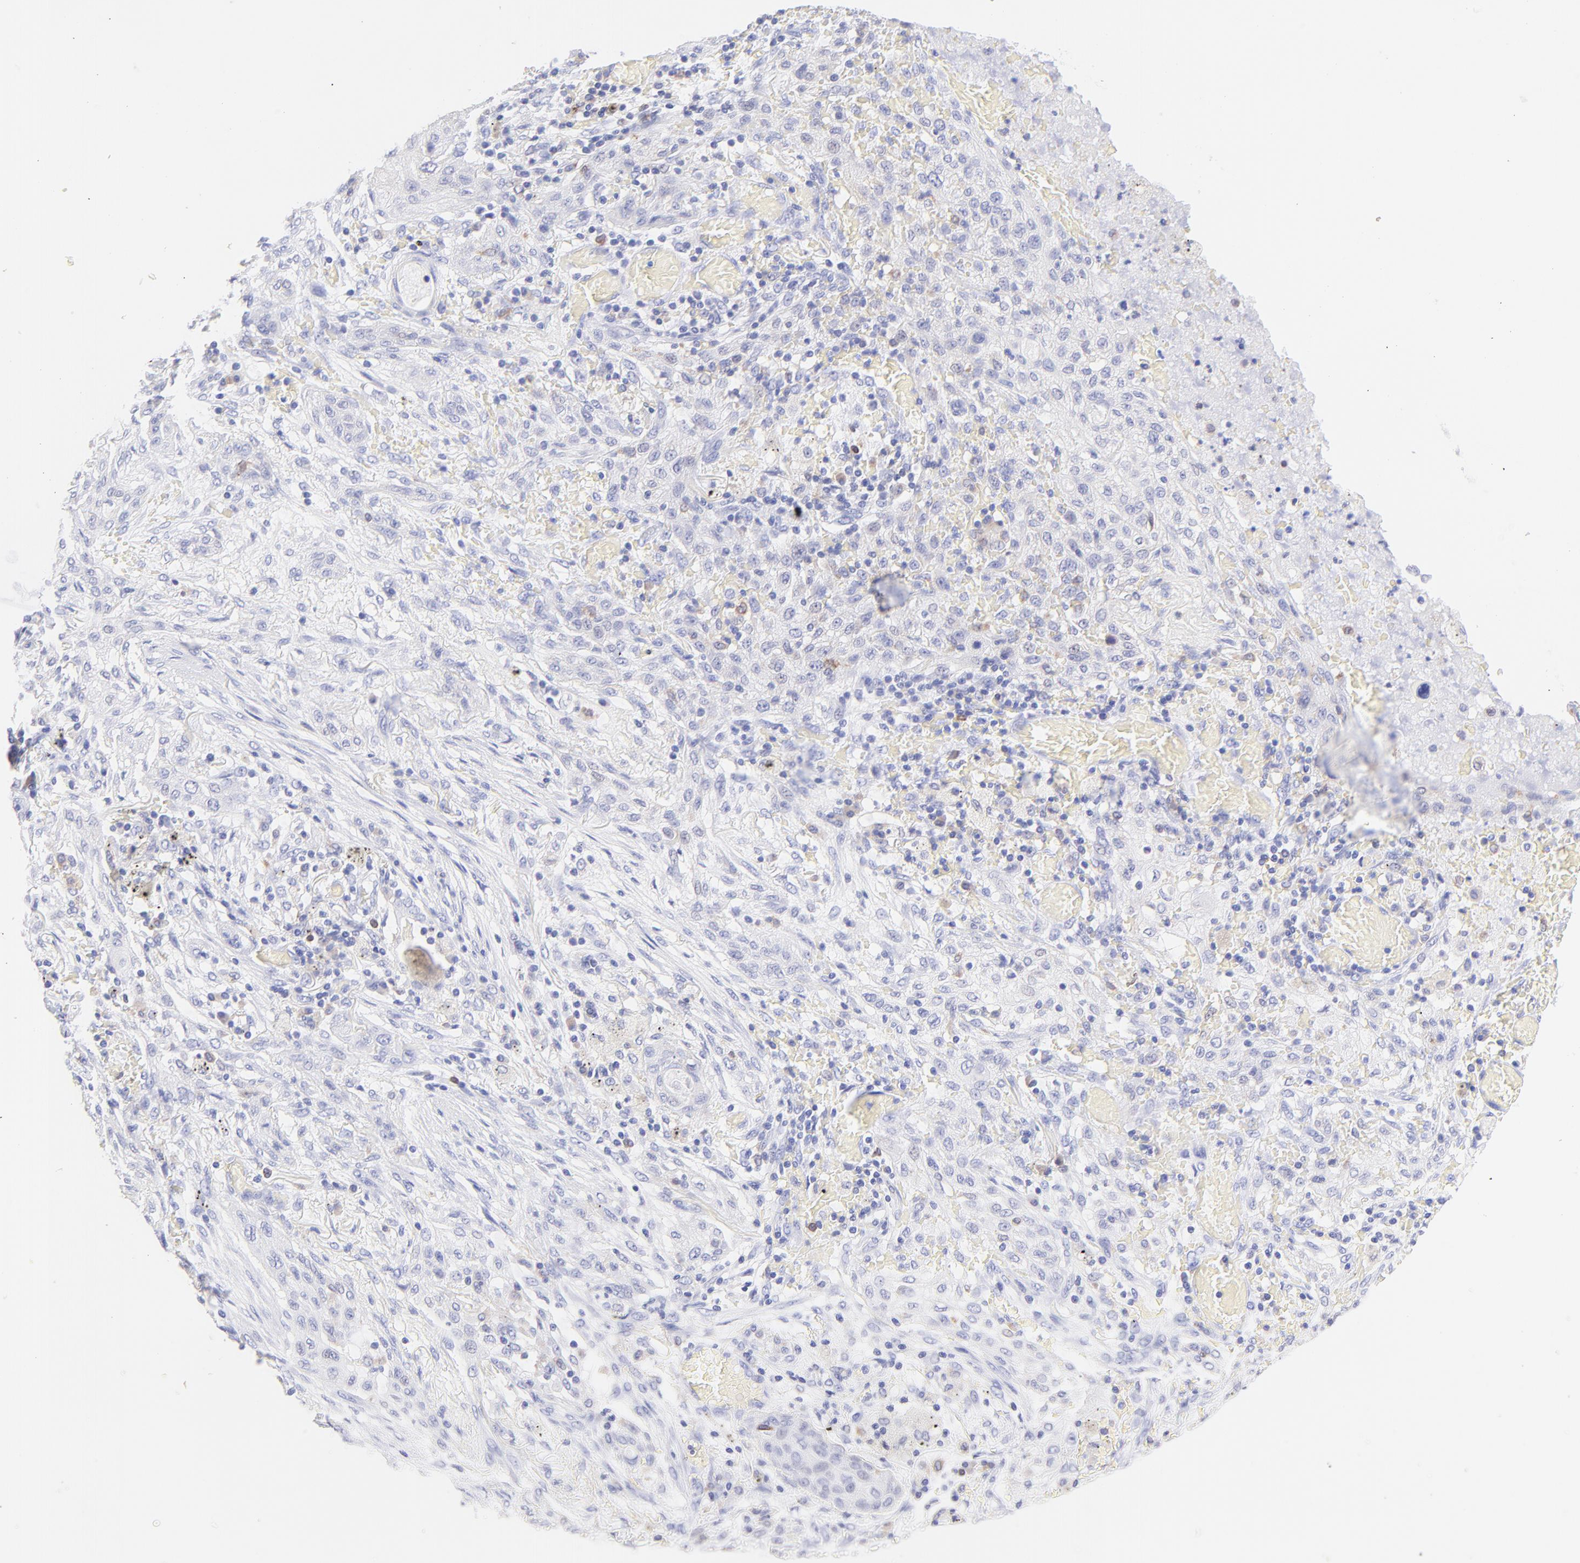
{"staining": {"intensity": "negative", "quantity": "none", "location": "none"}, "tissue": "lung cancer", "cell_type": "Tumor cells", "image_type": "cancer", "snomed": [{"axis": "morphology", "description": "Squamous cell carcinoma, NOS"}, {"axis": "topography", "description": "Lung"}], "caption": "An image of human lung squamous cell carcinoma is negative for staining in tumor cells. Nuclei are stained in blue.", "gene": "IRAG2", "patient": {"sex": "female", "age": 47}}